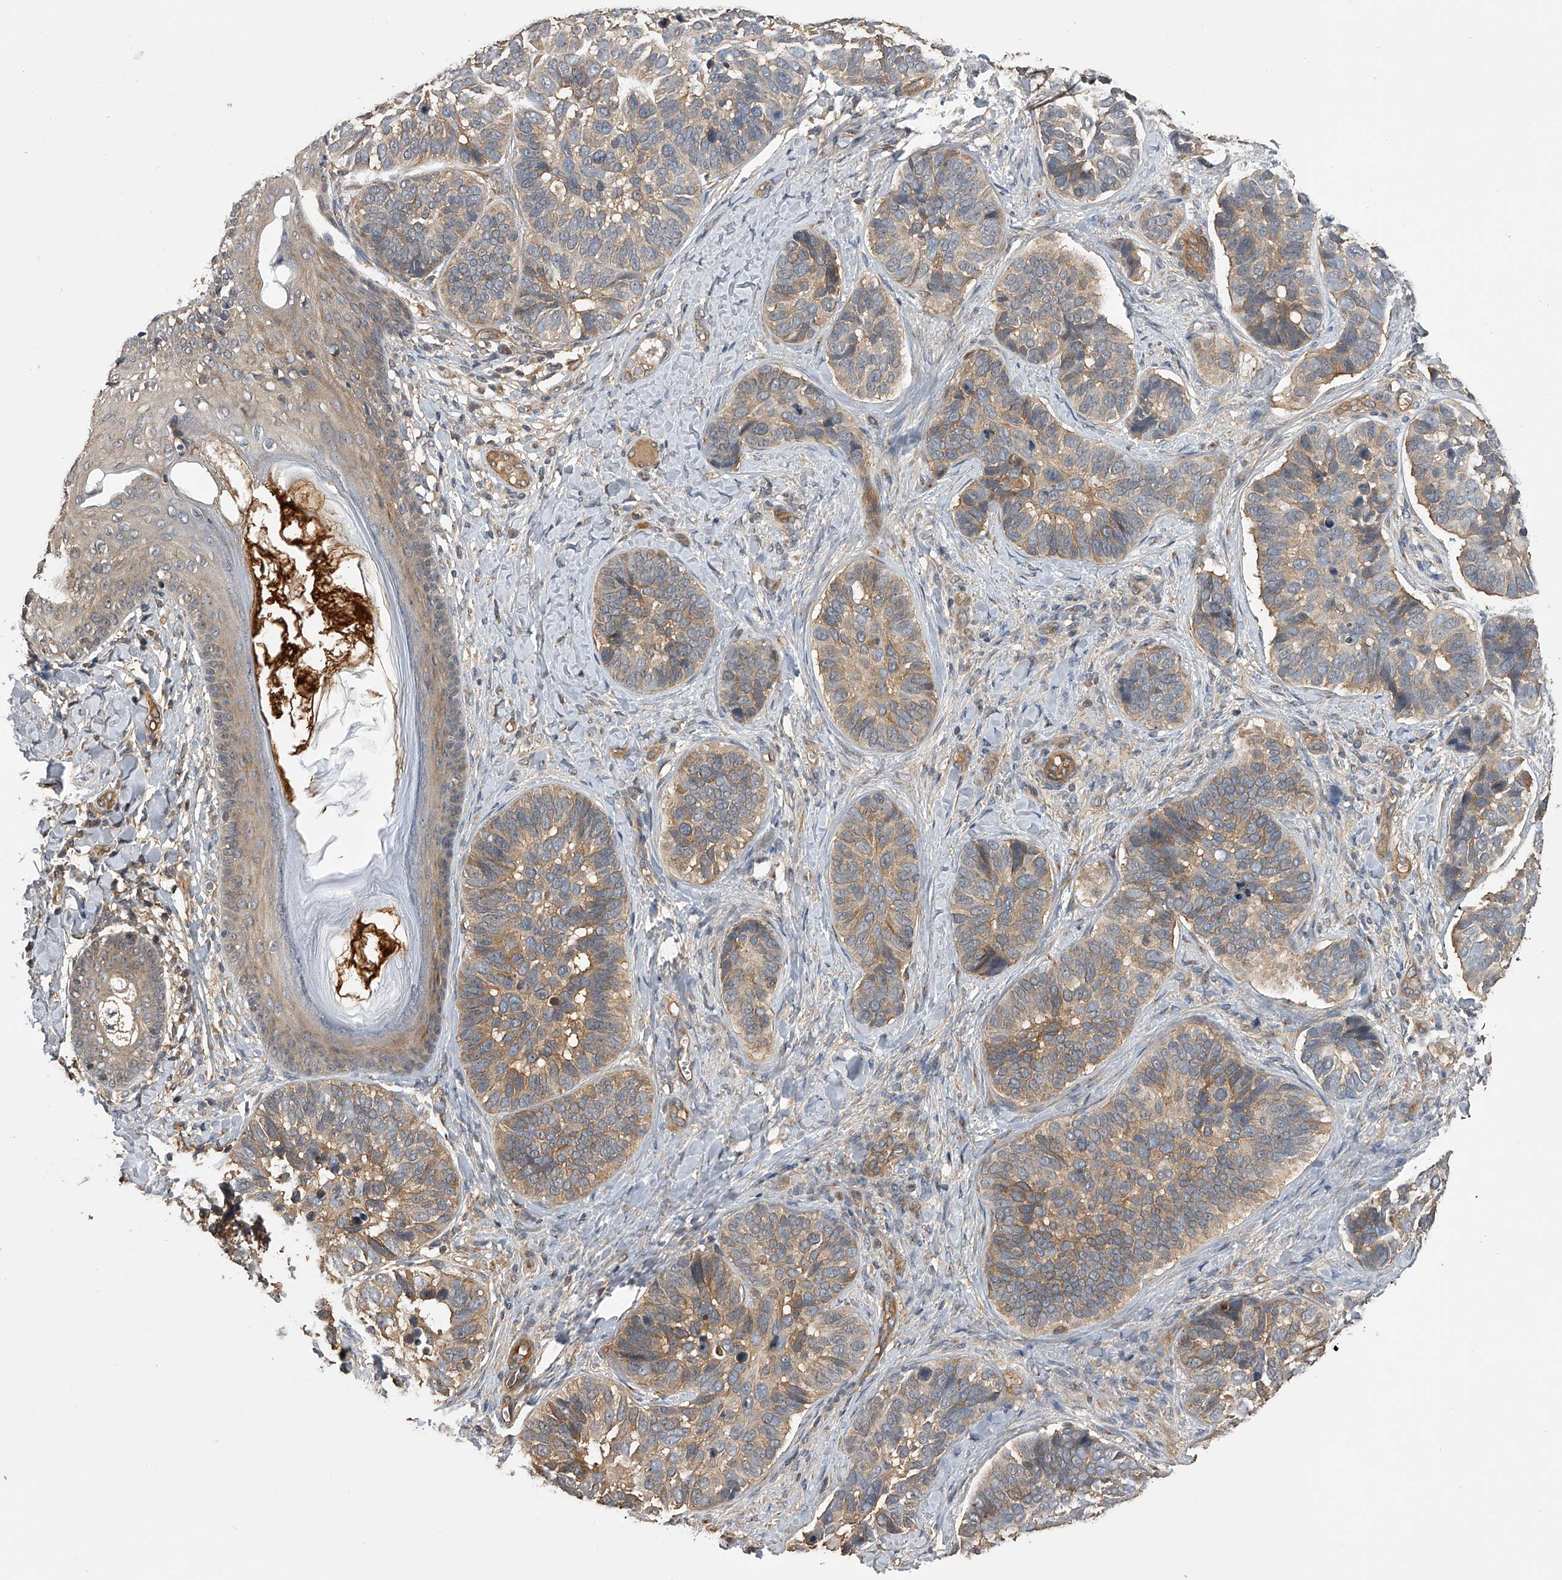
{"staining": {"intensity": "moderate", "quantity": "<25%", "location": "cytoplasmic/membranous"}, "tissue": "skin cancer", "cell_type": "Tumor cells", "image_type": "cancer", "snomed": [{"axis": "morphology", "description": "Basal cell carcinoma"}, {"axis": "topography", "description": "Skin"}], "caption": "This is an image of IHC staining of skin cancer (basal cell carcinoma), which shows moderate positivity in the cytoplasmic/membranous of tumor cells.", "gene": "PTPRA", "patient": {"sex": "male", "age": 62}}